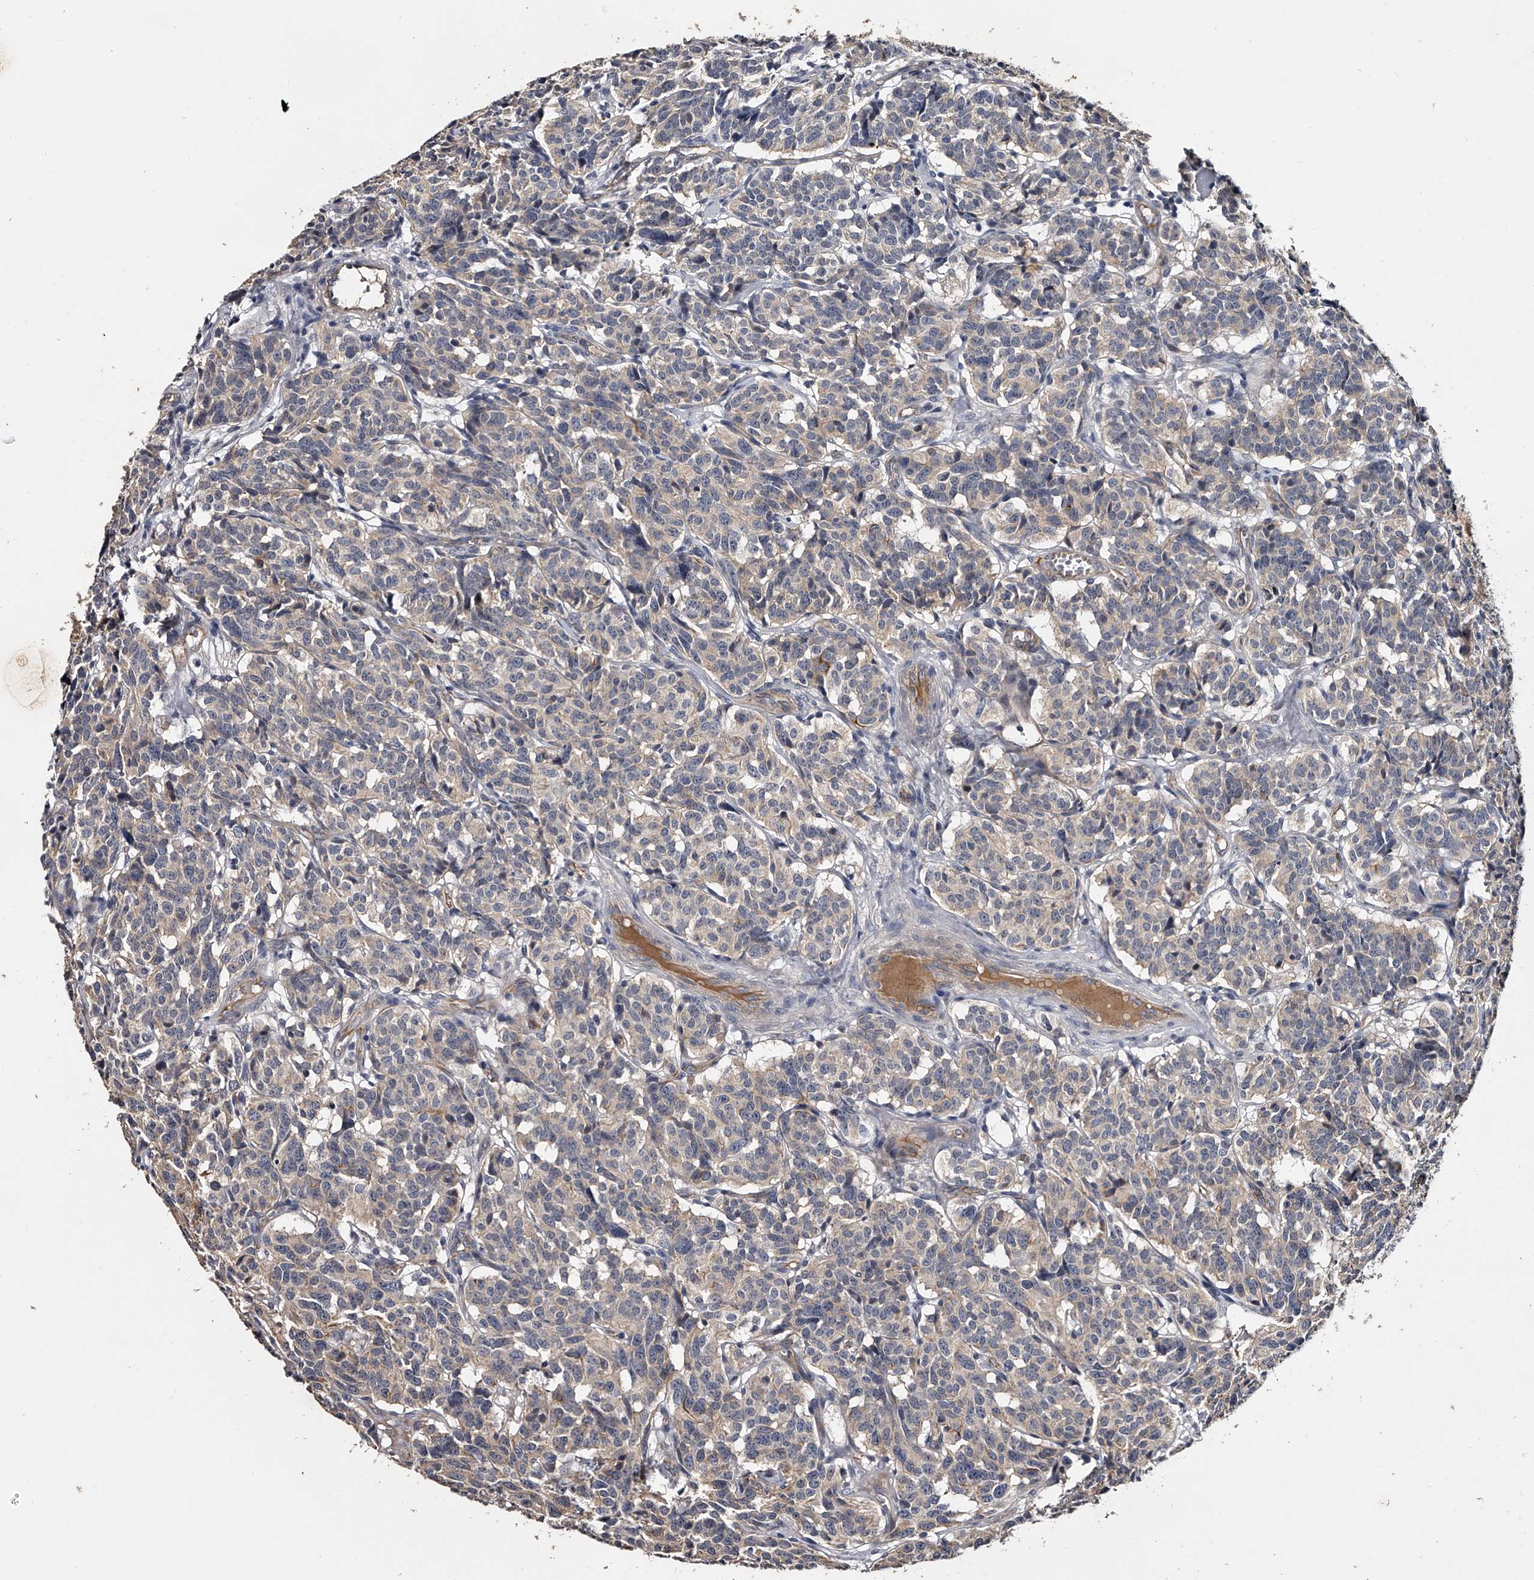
{"staining": {"intensity": "negative", "quantity": "none", "location": "none"}, "tissue": "carcinoid", "cell_type": "Tumor cells", "image_type": "cancer", "snomed": [{"axis": "morphology", "description": "Carcinoid, malignant, NOS"}, {"axis": "topography", "description": "Lung"}], "caption": "Immunohistochemistry photomicrograph of neoplastic tissue: human carcinoid stained with DAB exhibits no significant protein positivity in tumor cells.", "gene": "MDN1", "patient": {"sex": "female", "age": 46}}